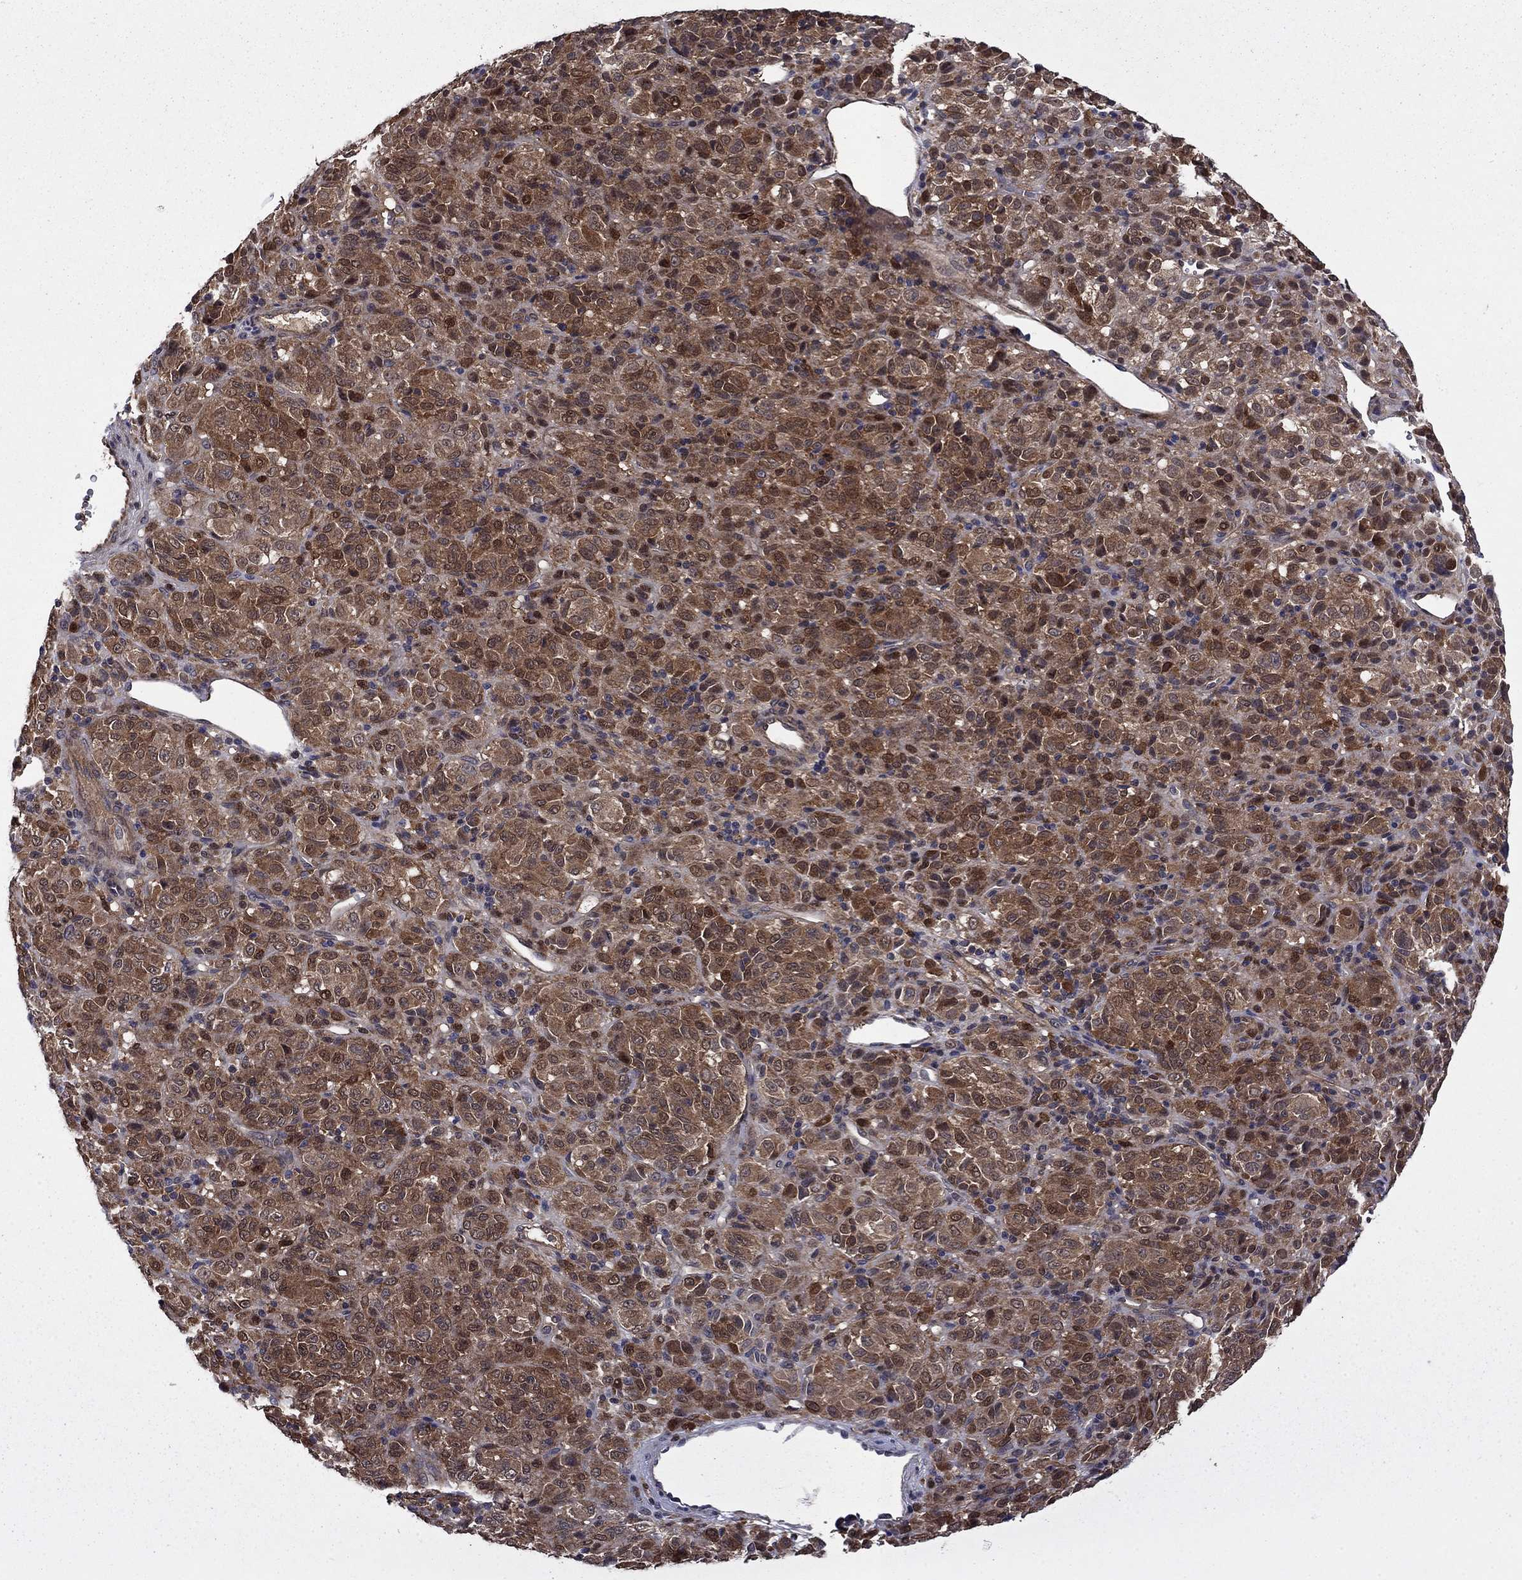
{"staining": {"intensity": "moderate", "quantity": "25%-75%", "location": "cytoplasmic/membranous,nuclear"}, "tissue": "melanoma", "cell_type": "Tumor cells", "image_type": "cancer", "snomed": [{"axis": "morphology", "description": "Malignant melanoma, Metastatic site"}, {"axis": "topography", "description": "Brain"}], "caption": "Immunohistochemistry (IHC) (DAB) staining of melanoma shows moderate cytoplasmic/membranous and nuclear protein staining in about 25%-75% of tumor cells.", "gene": "TPMT", "patient": {"sex": "female", "age": 56}}